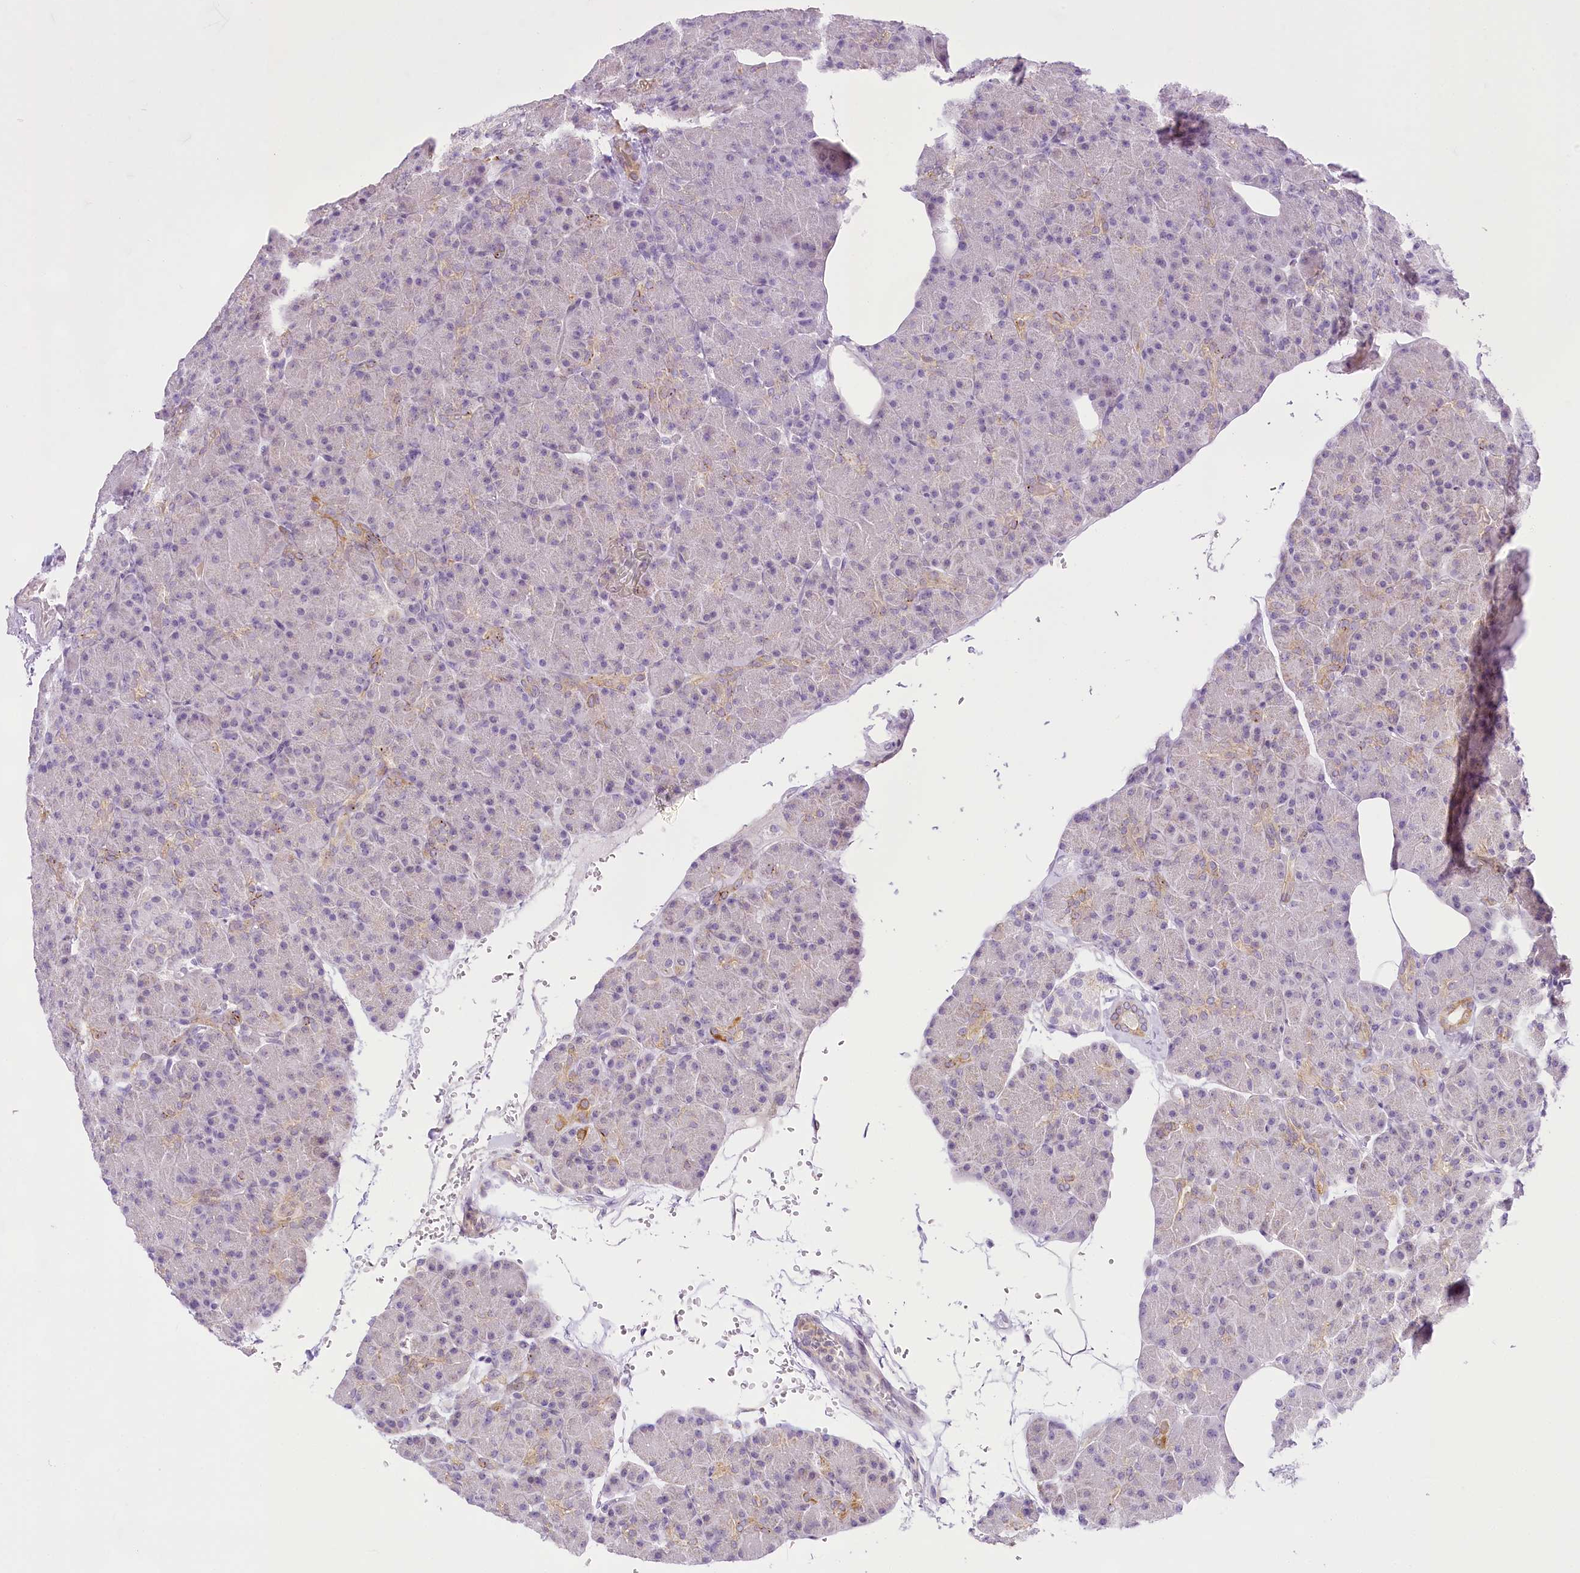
{"staining": {"intensity": "weak", "quantity": "<25%", "location": "cytoplasmic/membranous"}, "tissue": "pancreas", "cell_type": "Exocrine glandular cells", "image_type": "normal", "snomed": [{"axis": "morphology", "description": "Normal tissue, NOS"}, {"axis": "topography", "description": "Pancreas"}], "caption": "The histopathology image reveals no staining of exocrine glandular cells in normal pancreas. (Immunohistochemistry (ihc), brightfield microscopy, high magnification).", "gene": "CCDC30", "patient": {"sex": "female", "age": 43}}